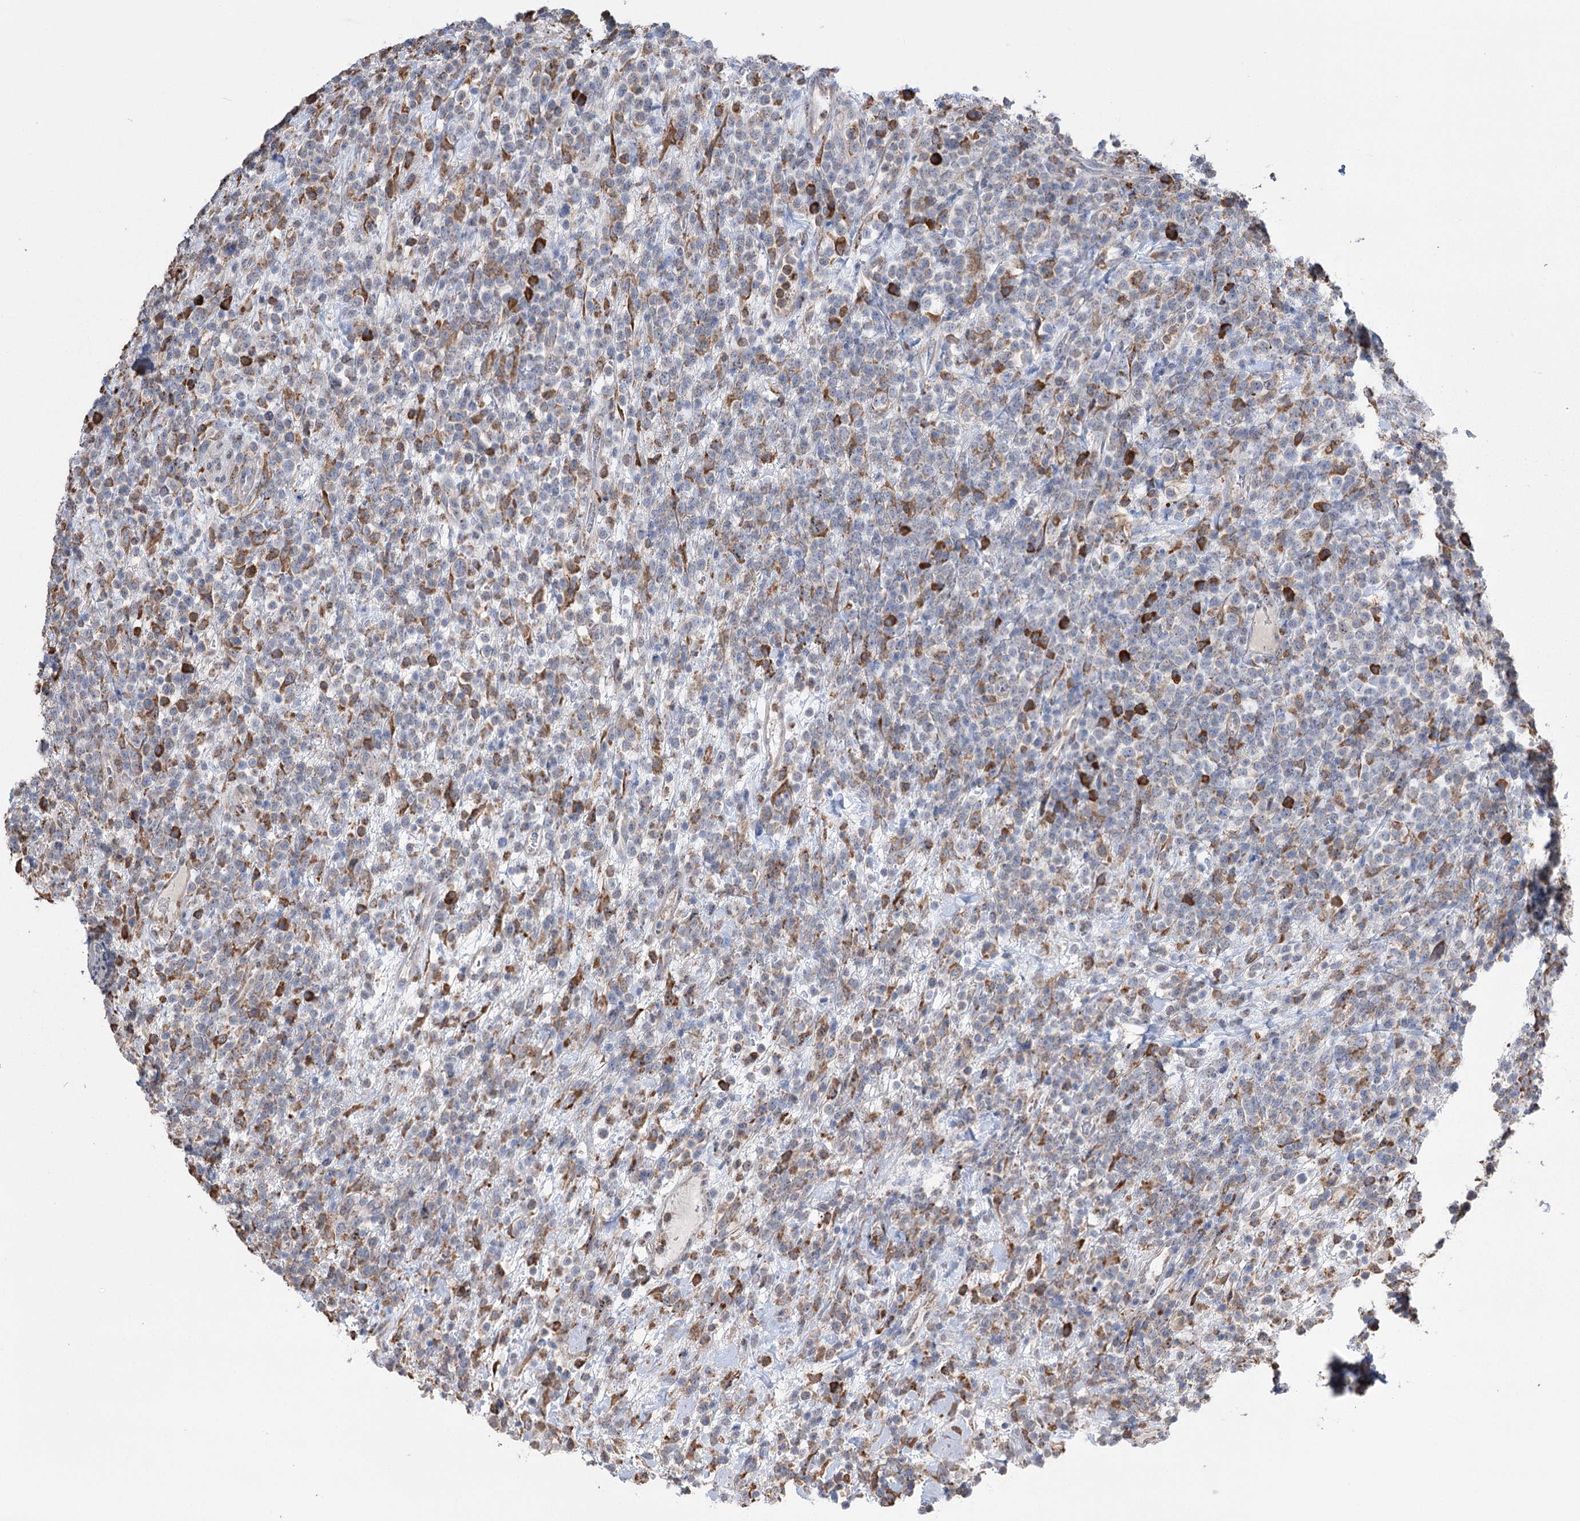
{"staining": {"intensity": "weak", "quantity": "25%-75%", "location": "cytoplasmic/membranous"}, "tissue": "lymphoma", "cell_type": "Tumor cells", "image_type": "cancer", "snomed": [{"axis": "morphology", "description": "Malignant lymphoma, non-Hodgkin's type, High grade"}, {"axis": "topography", "description": "Colon"}], "caption": "Immunohistochemistry of human lymphoma displays low levels of weak cytoplasmic/membranous staining in approximately 25%-75% of tumor cells.", "gene": "TRIM71", "patient": {"sex": "female", "age": 53}}